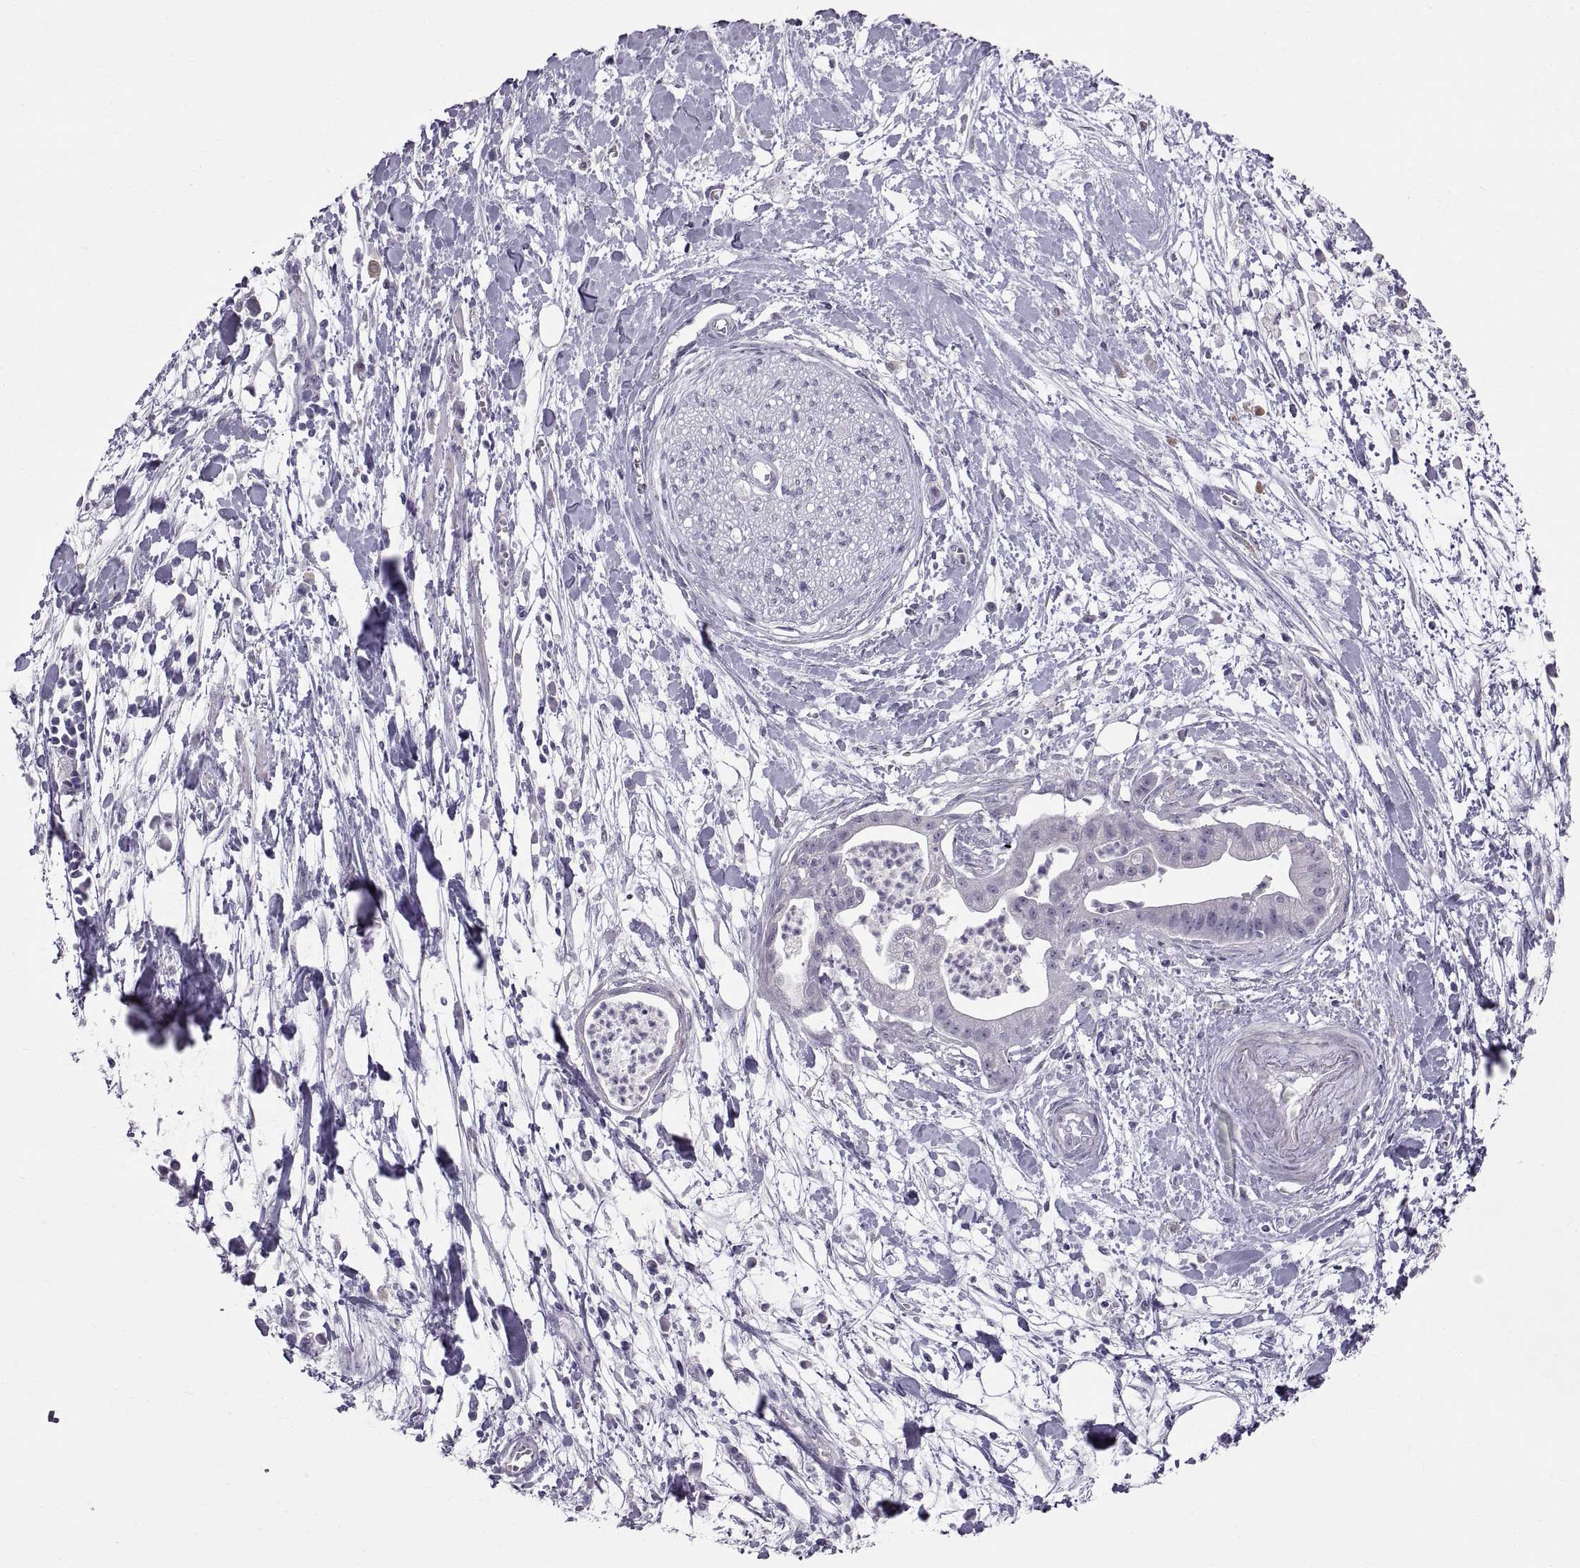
{"staining": {"intensity": "negative", "quantity": "none", "location": "none"}, "tissue": "pancreatic cancer", "cell_type": "Tumor cells", "image_type": "cancer", "snomed": [{"axis": "morphology", "description": "Normal tissue, NOS"}, {"axis": "morphology", "description": "Adenocarcinoma, NOS"}, {"axis": "topography", "description": "Lymph node"}, {"axis": "topography", "description": "Pancreas"}], "caption": "The immunohistochemistry (IHC) micrograph has no significant expression in tumor cells of pancreatic cancer (adenocarcinoma) tissue.", "gene": "SPACDR", "patient": {"sex": "female", "age": 58}}